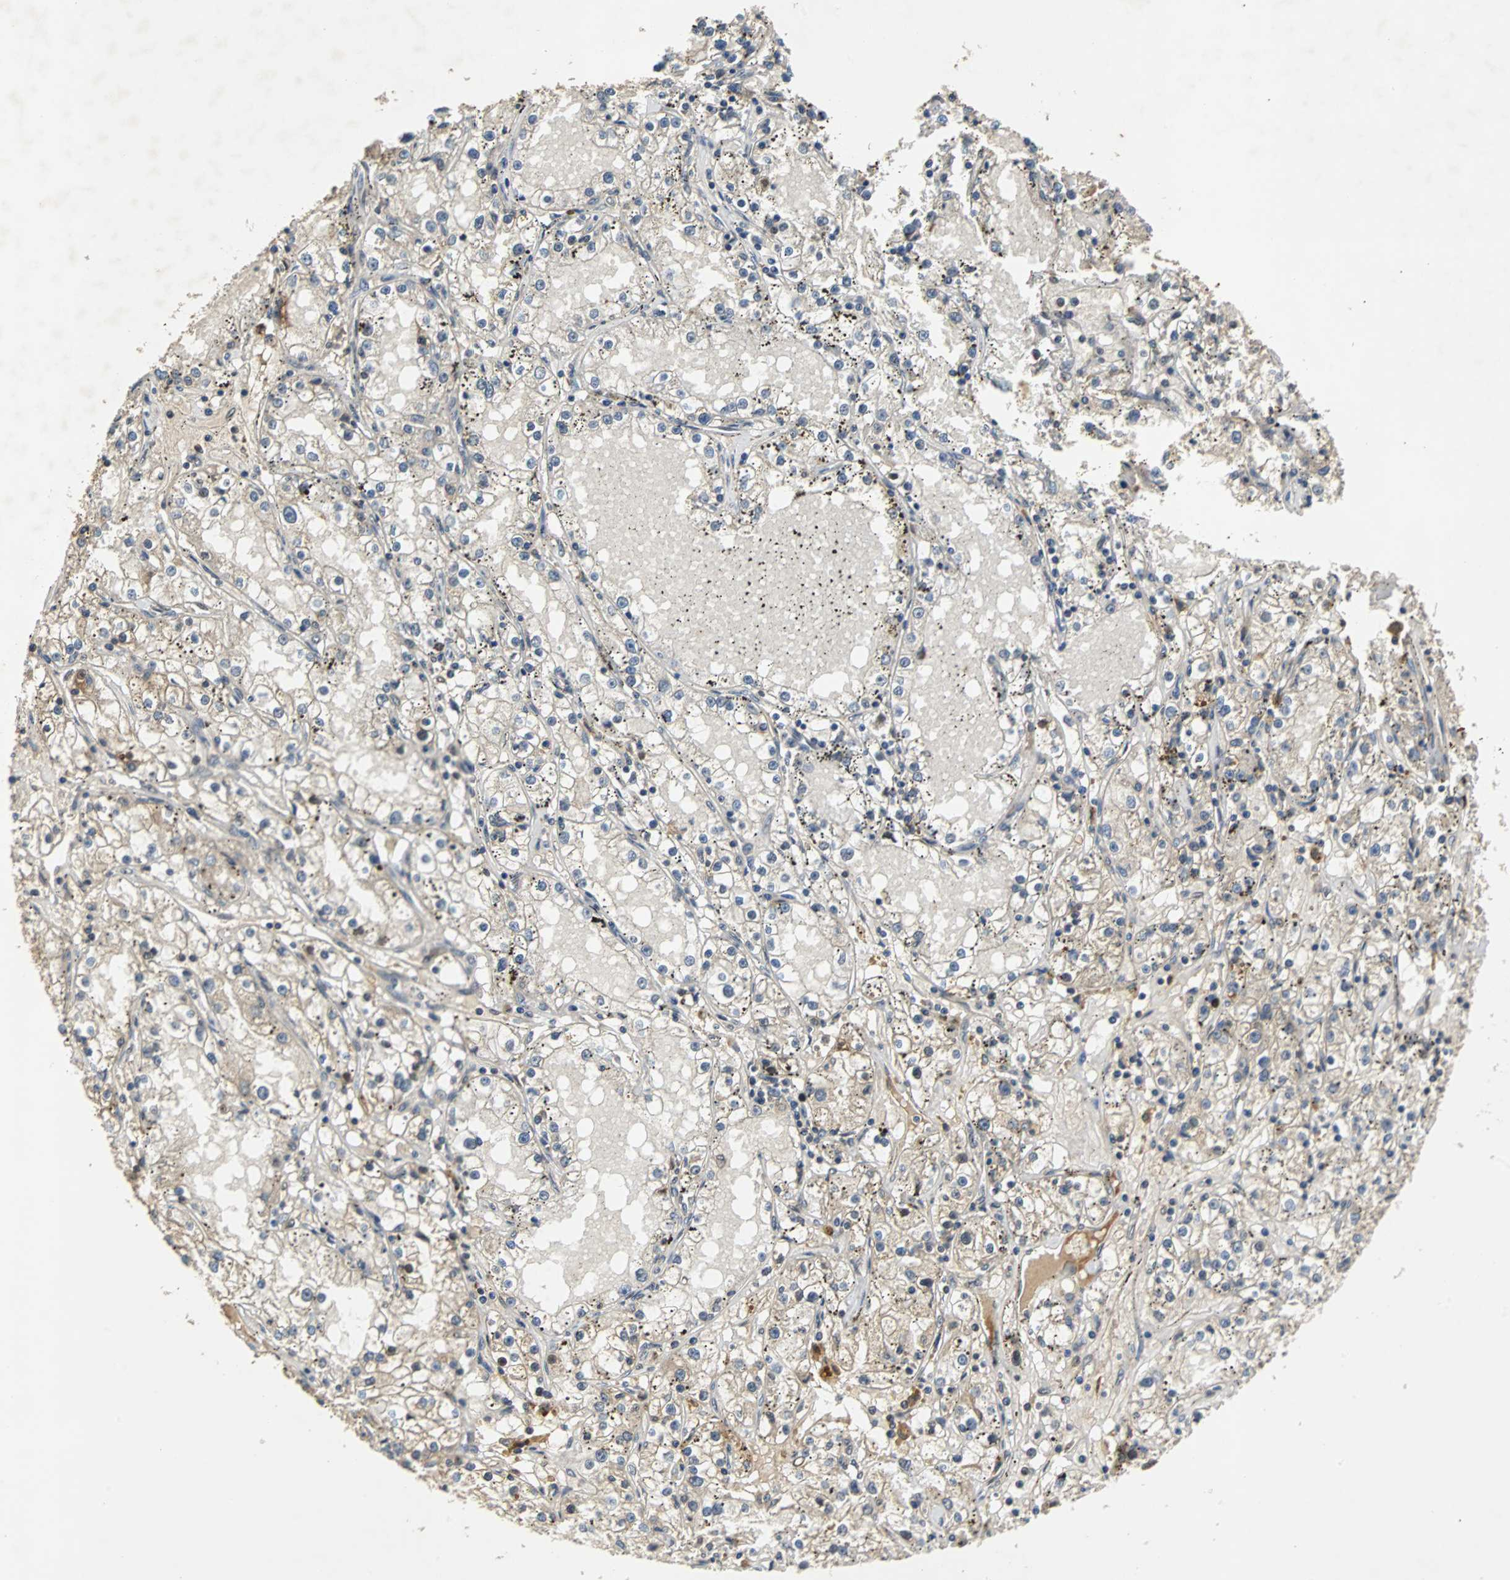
{"staining": {"intensity": "weak", "quantity": "25%-75%", "location": "cytoplasmic/membranous"}, "tissue": "renal cancer", "cell_type": "Tumor cells", "image_type": "cancer", "snomed": [{"axis": "morphology", "description": "Adenocarcinoma, NOS"}, {"axis": "topography", "description": "Kidney"}], "caption": "Immunohistochemistry histopathology image of neoplastic tissue: human adenocarcinoma (renal) stained using IHC demonstrates low levels of weak protein expression localized specifically in the cytoplasmic/membranous of tumor cells, appearing as a cytoplasmic/membranous brown color.", "gene": "PHC1", "patient": {"sex": "male", "age": 56}}